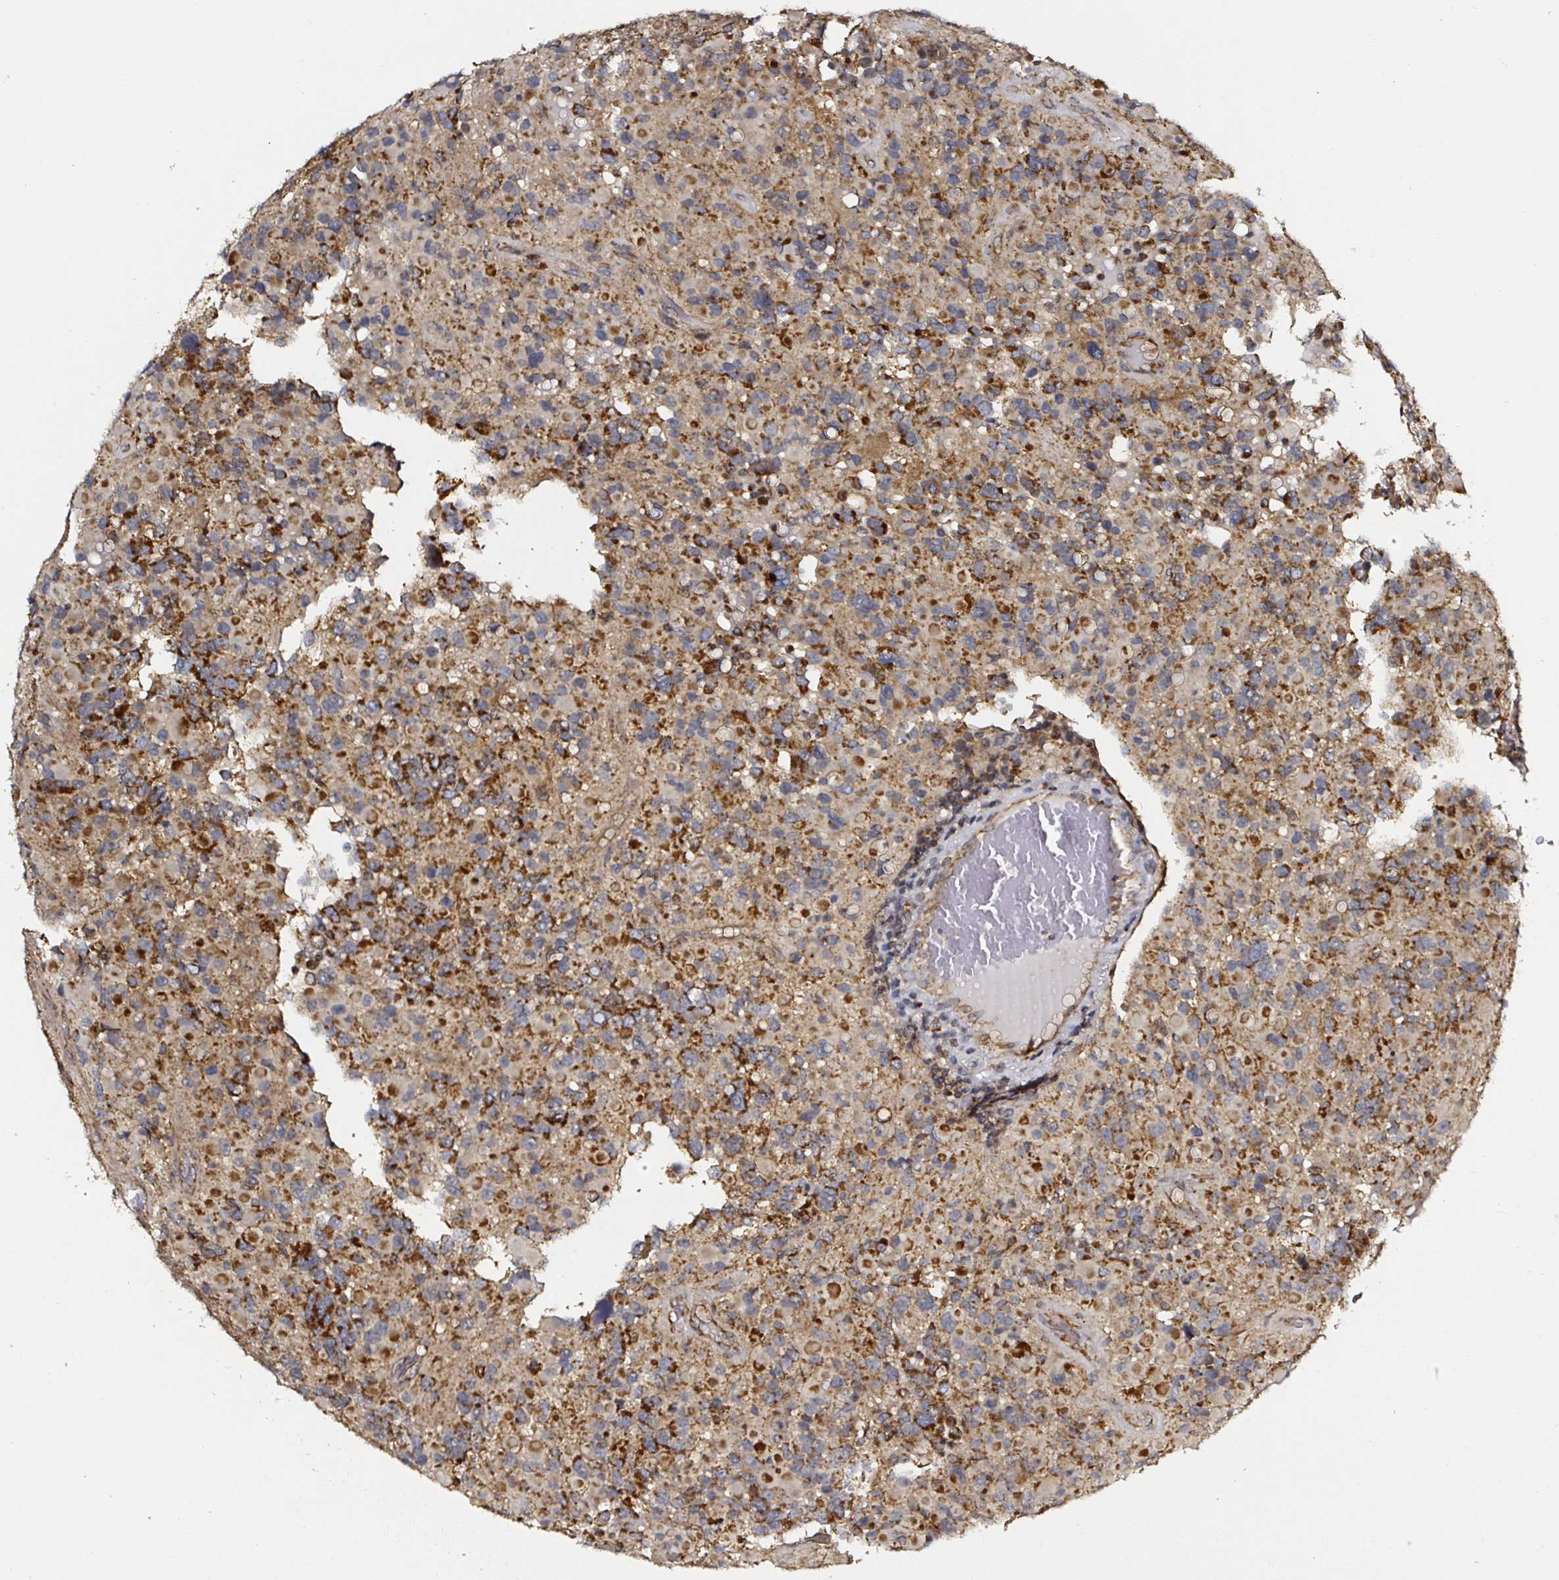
{"staining": {"intensity": "strong", "quantity": "25%-75%", "location": "cytoplasmic/membranous"}, "tissue": "glioma", "cell_type": "Tumor cells", "image_type": "cancer", "snomed": [{"axis": "morphology", "description": "Glioma, malignant, High grade"}, {"axis": "topography", "description": "Brain"}], "caption": "DAB (3,3'-diaminobenzidine) immunohistochemical staining of human glioma demonstrates strong cytoplasmic/membranous protein expression in approximately 25%-75% of tumor cells.", "gene": "ATAD3B", "patient": {"sex": "female", "age": 40}}